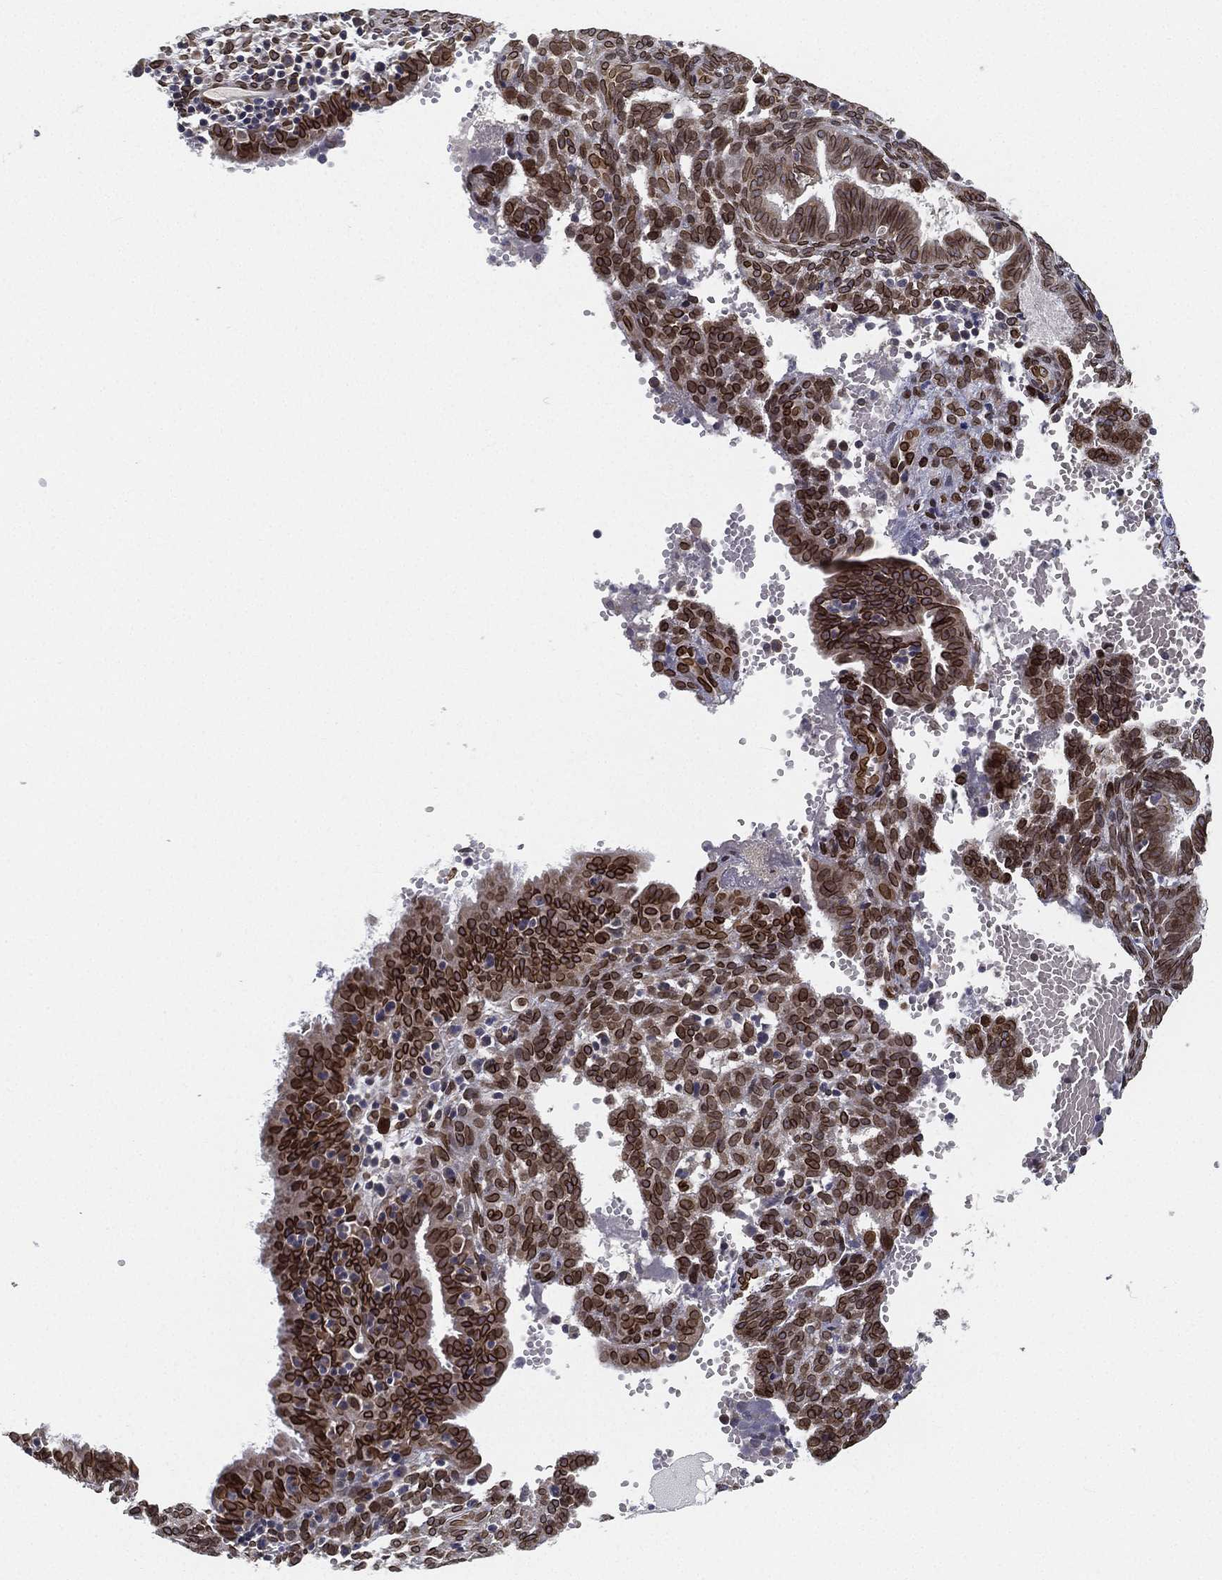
{"staining": {"intensity": "strong", "quantity": ">75%", "location": "cytoplasmic/membranous,nuclear"}, "tissue": "endometrium", "cell_type": "Cells in endometrial stroma", "image_type": "normal", "snomed": [{"axis": "morphology", "description": "Normal tissue, NOS"}, {"axis": "topography", "description": "Endometrium"}], "caption": "Protein analysis of unremarkable endometrium displays strong cytoplasmic/membranous,nuclear staining in about >75% of cells in endometrial stroma. (IHC, brightfield microscopy, high magnification).", "gene": "PALB2", "patient": {"sex": "female", "age": 42}}